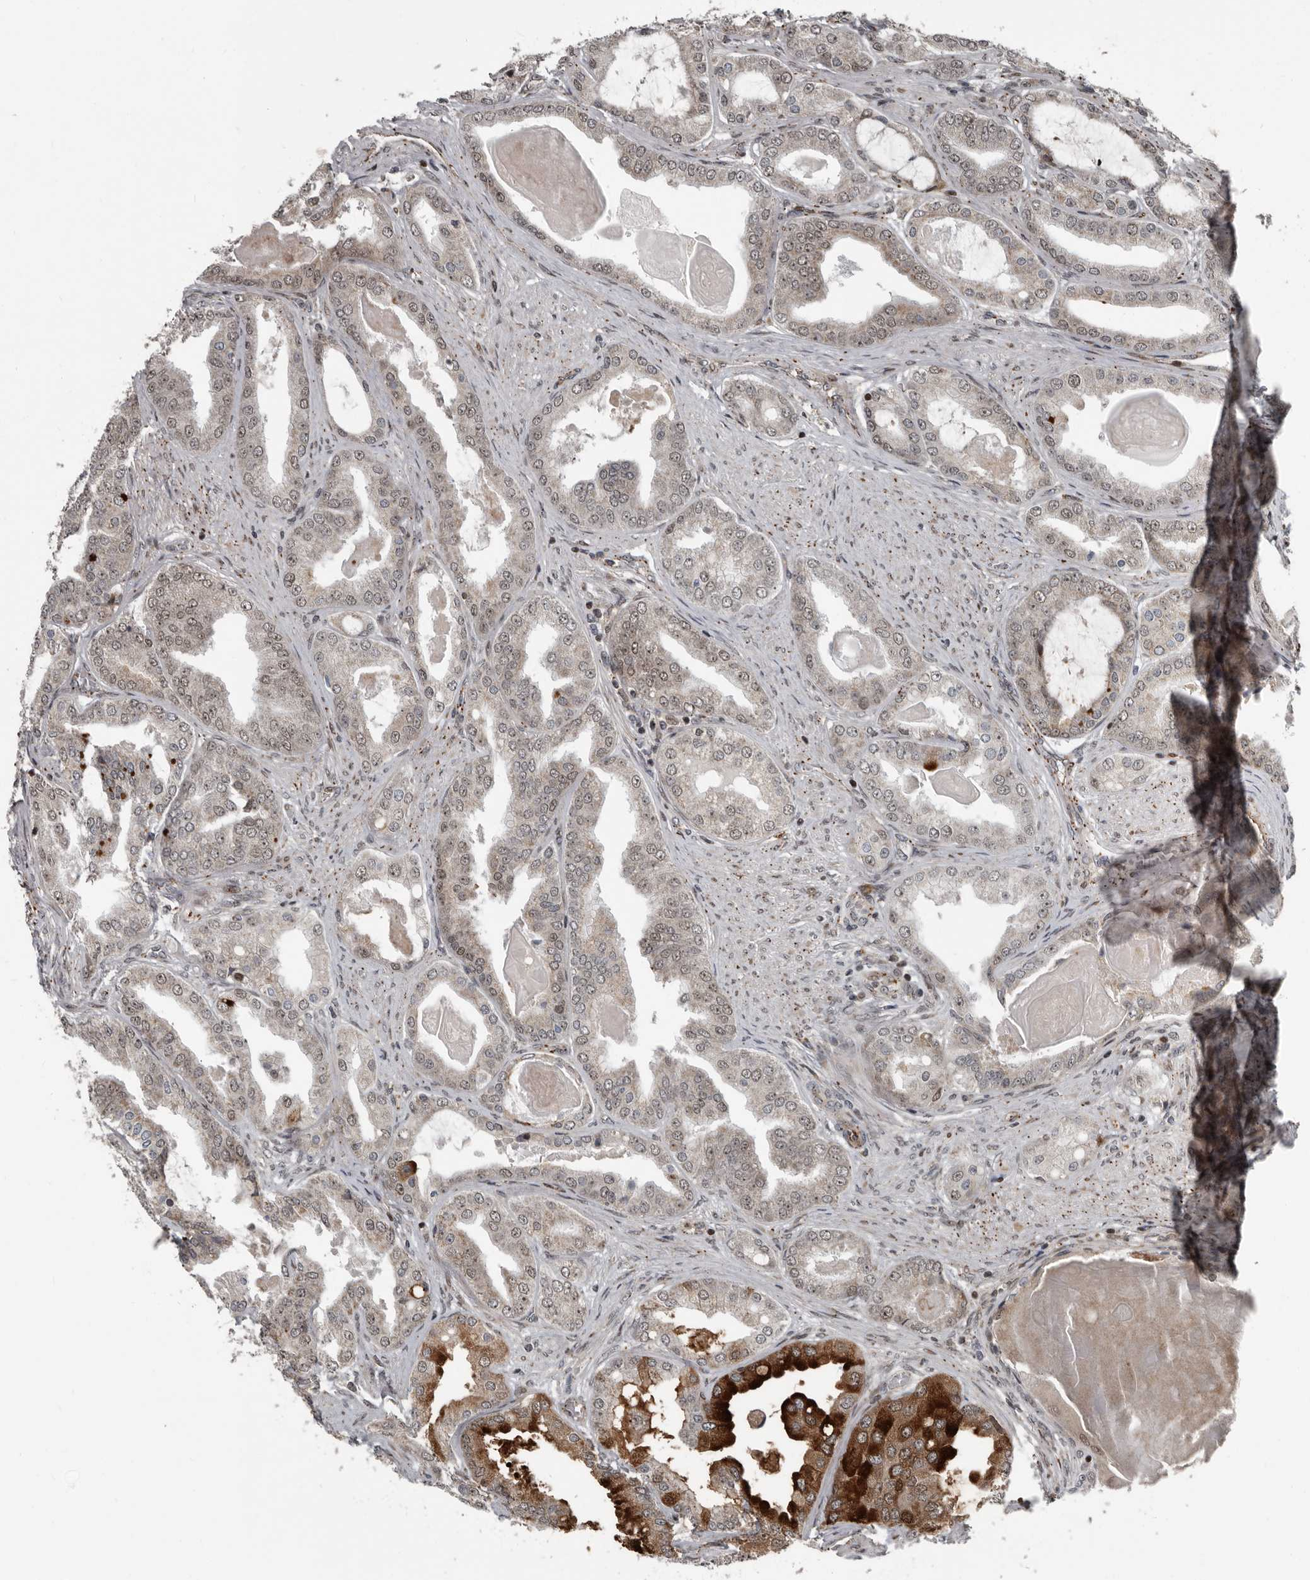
{"staining": {"intensity": "weak", "quantity": ">75%", "location": "cytoplasmic/membranous,nuclear"}, "tissue": "prostate cancer", "cell_type": "Tumor cells", "image_type": "cancer", "snomed": [{"axis": "morphology", "description": "Adenocarcinoma, High grade"}, {"axis": "topography", "description": "Prostate"}], "caption": "A micrograph showing weak cytoplasmic/membranous and nuclear staining in approximately >75% of tumor cells in prostate adenocarcinoma (high-grade), as visualized by brown immunohistochemical staining.", "gene": "CHD1L", "patient": {"sex": "male", "age": 60}}